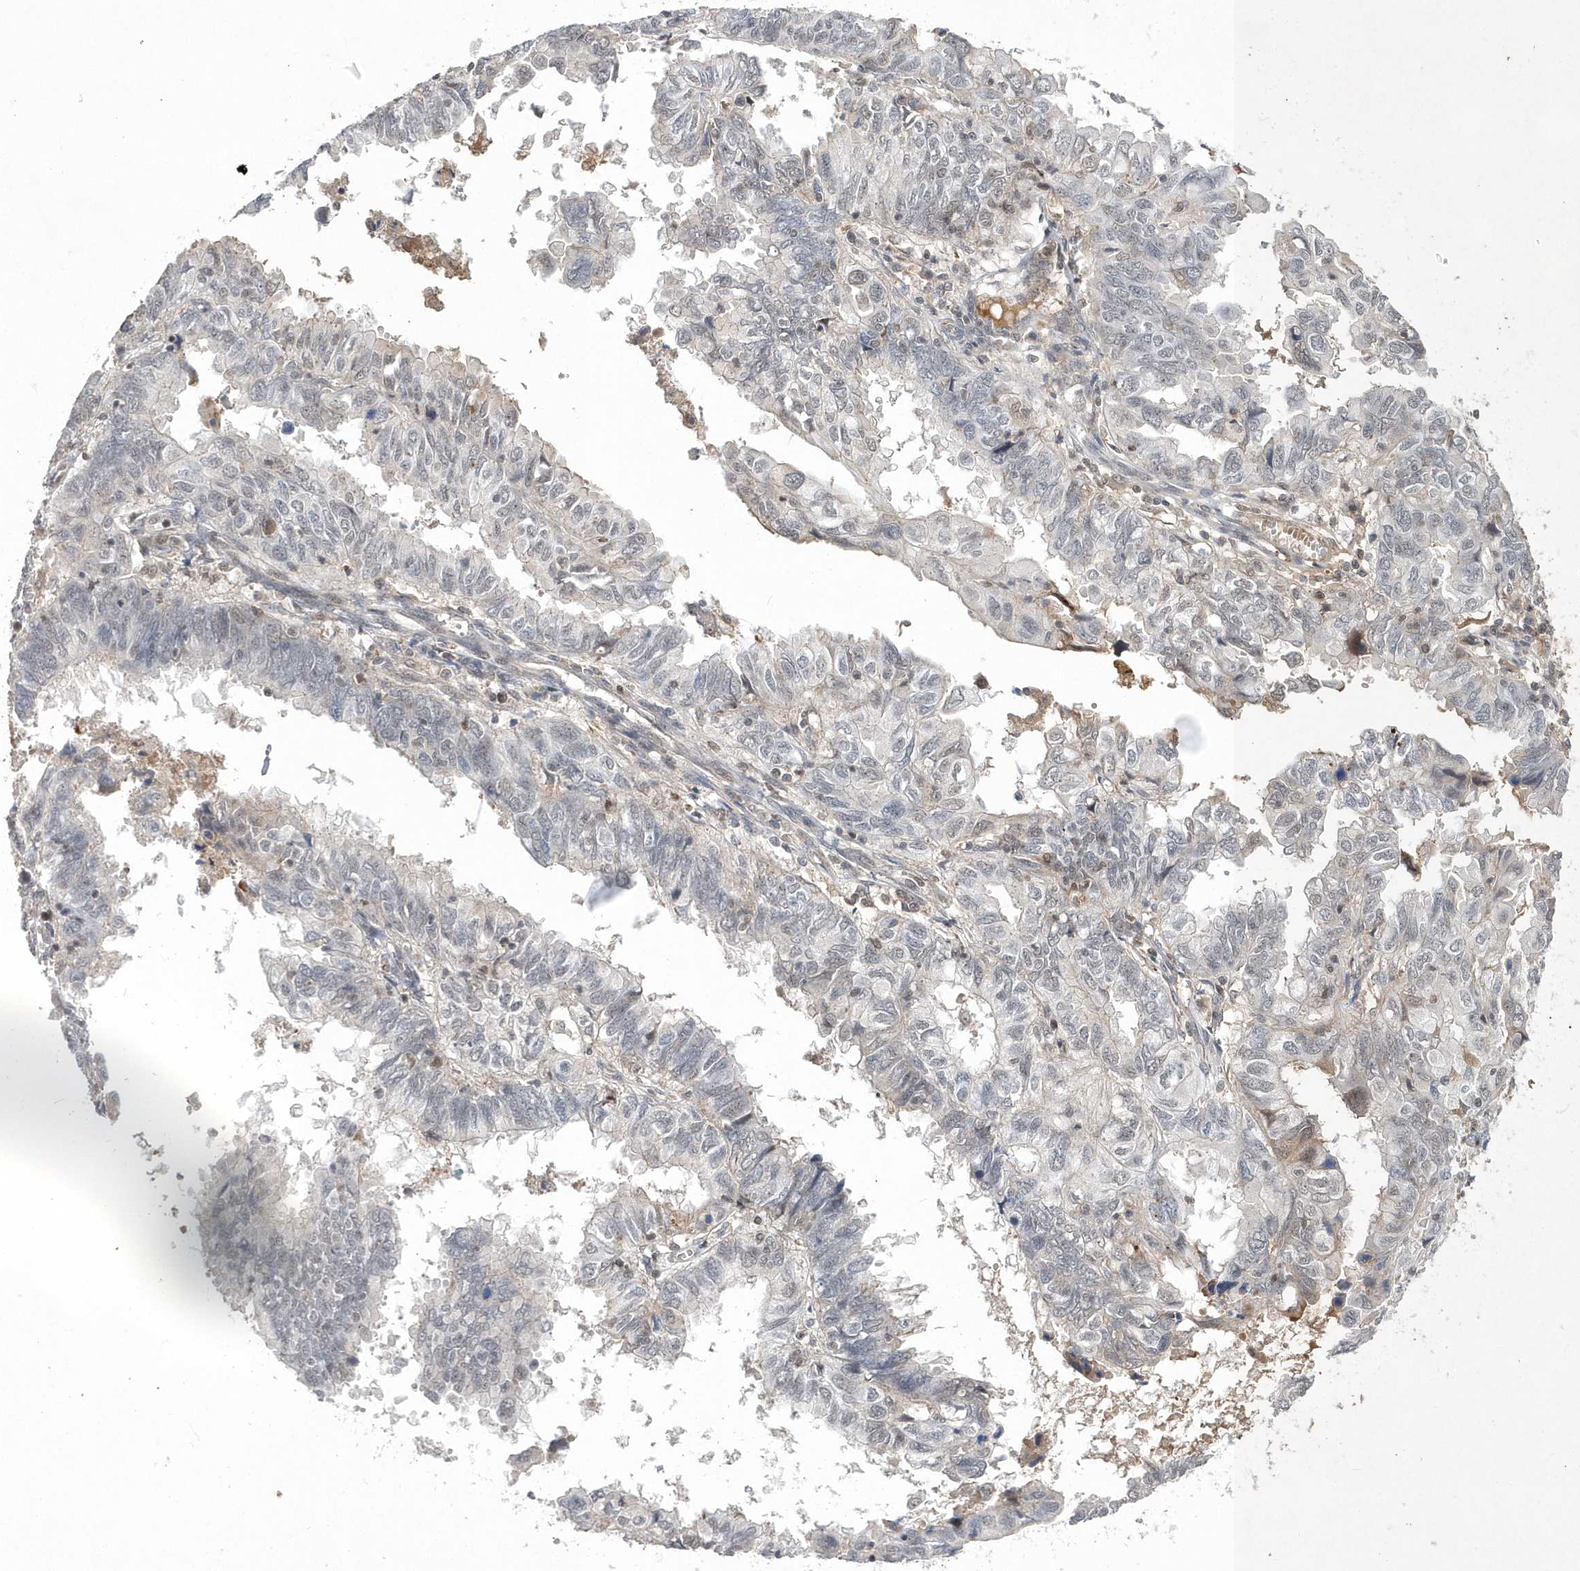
{"staining": {"intensity": "negative", "quantity": "none", "location": "none"}, "tissue": "endometrial cancer", "cell_type": "Tumor cells", "image_type": "cancer", "snomed": [{"axis": "morphology", "description": "Adenocarcinoma, NOS"}, {"axis": "topography", "description": "Uterus"}], "caption": "Photomicrograph shows no protein staining in tumor cells of adenocarcinoma (endometrial) tissue. (Stains: DAB immunohistochemistry with hematoxylin counter stain, Microscopy: brightfield microscopy at high magnification).", "gene": "TMEM132B", "patient": {"sex": "female", "age": 77}}